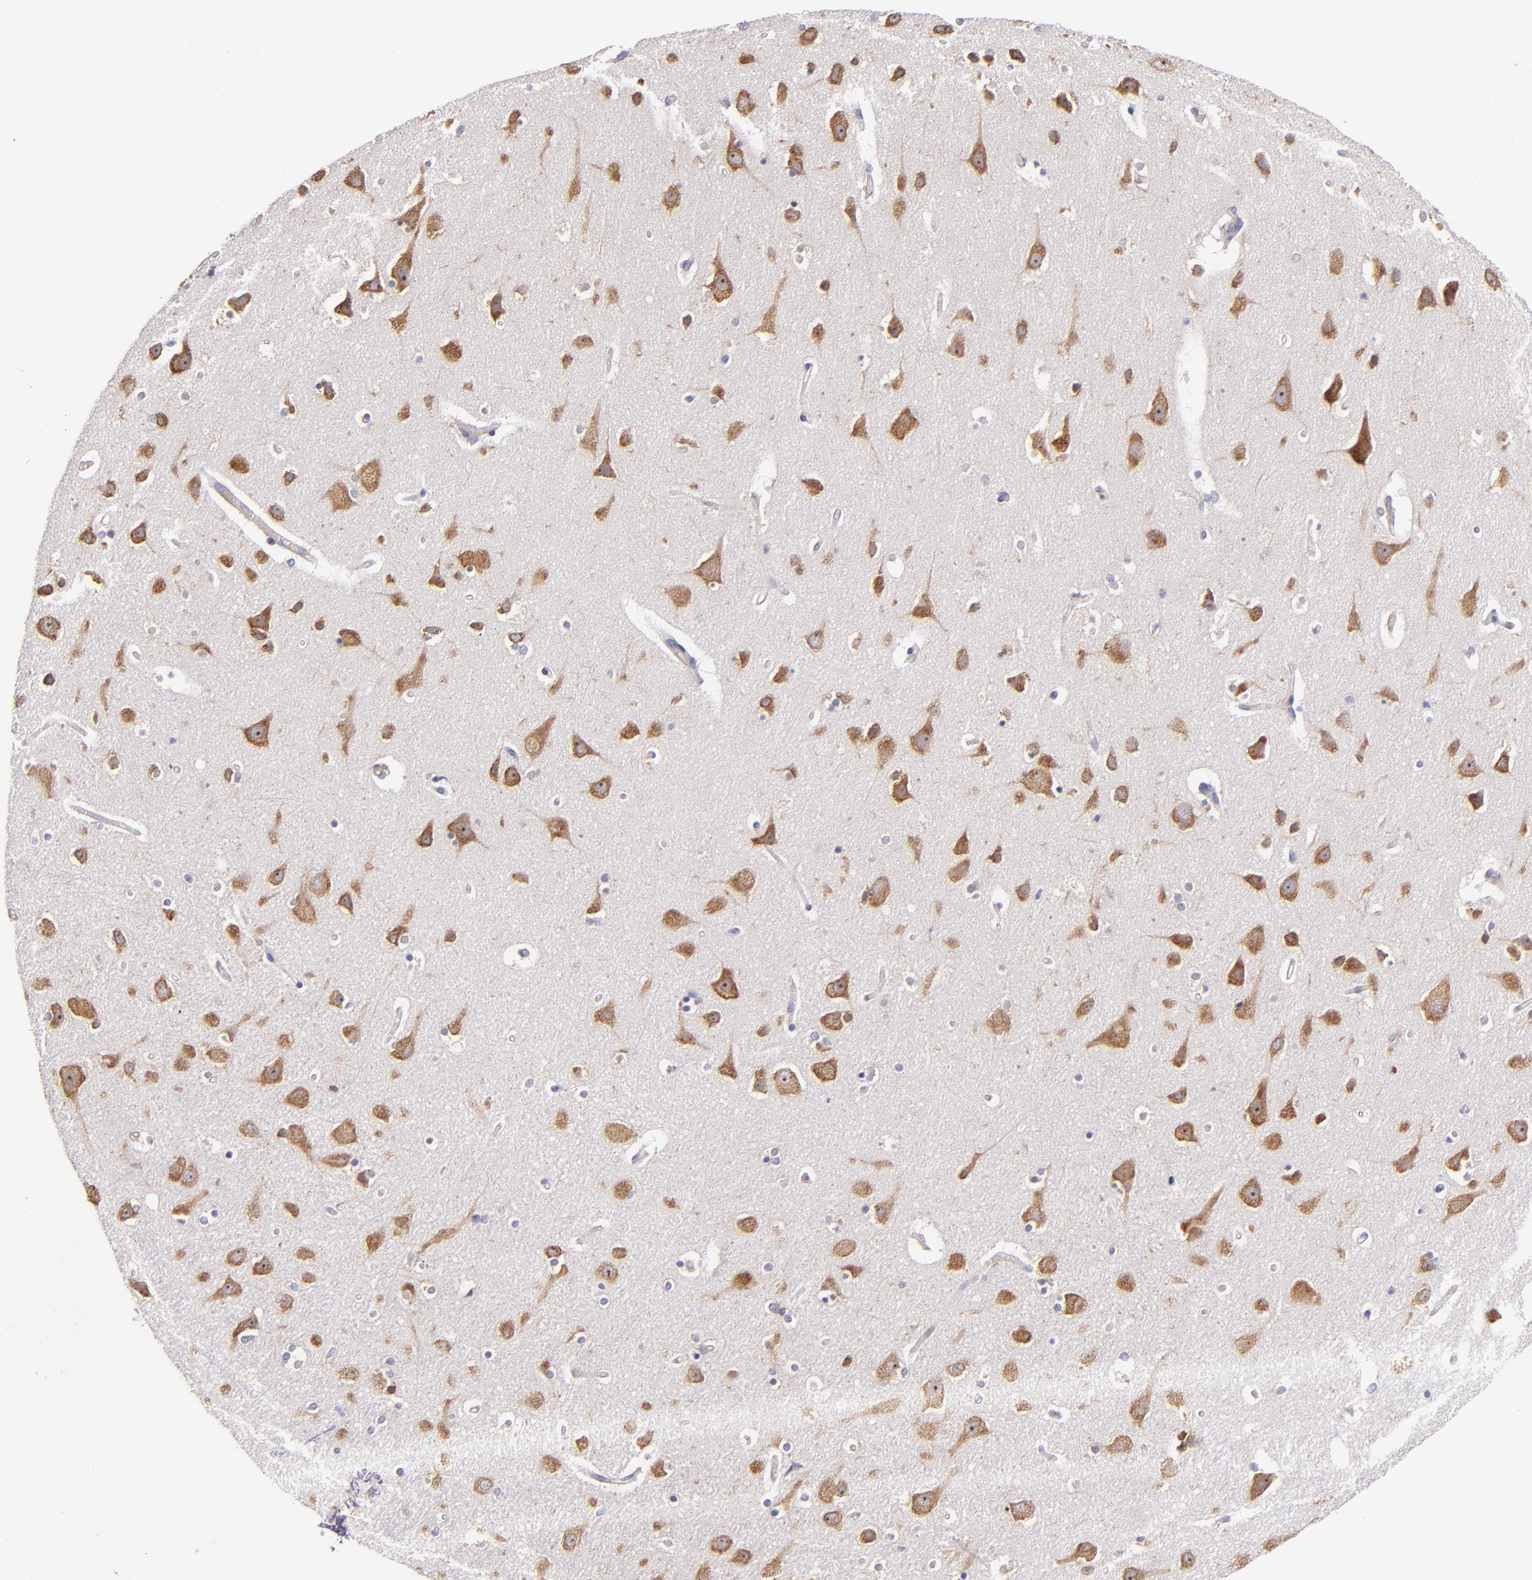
{"staining": {"intensity": "moderate", "quantity": "<25%", "location": "cytoplasmic/membranous"}, "tissue": "caudate", "cell_type": "Glial cells", "image_type": "normal", "snomed": [{"axis": "morphology", "description": "Normal tissue, NOS"}, {"axis": "topography", "description": "Lateral ventricle wall"}], "caption": "Moderate cytoplasmic/membranous staining for a protein is appreciated in about <25% of glial cells of benign caudate using IHC.", "gene": "EIF4ENIF1", "patient": {"sex": "female", "age": 54}}